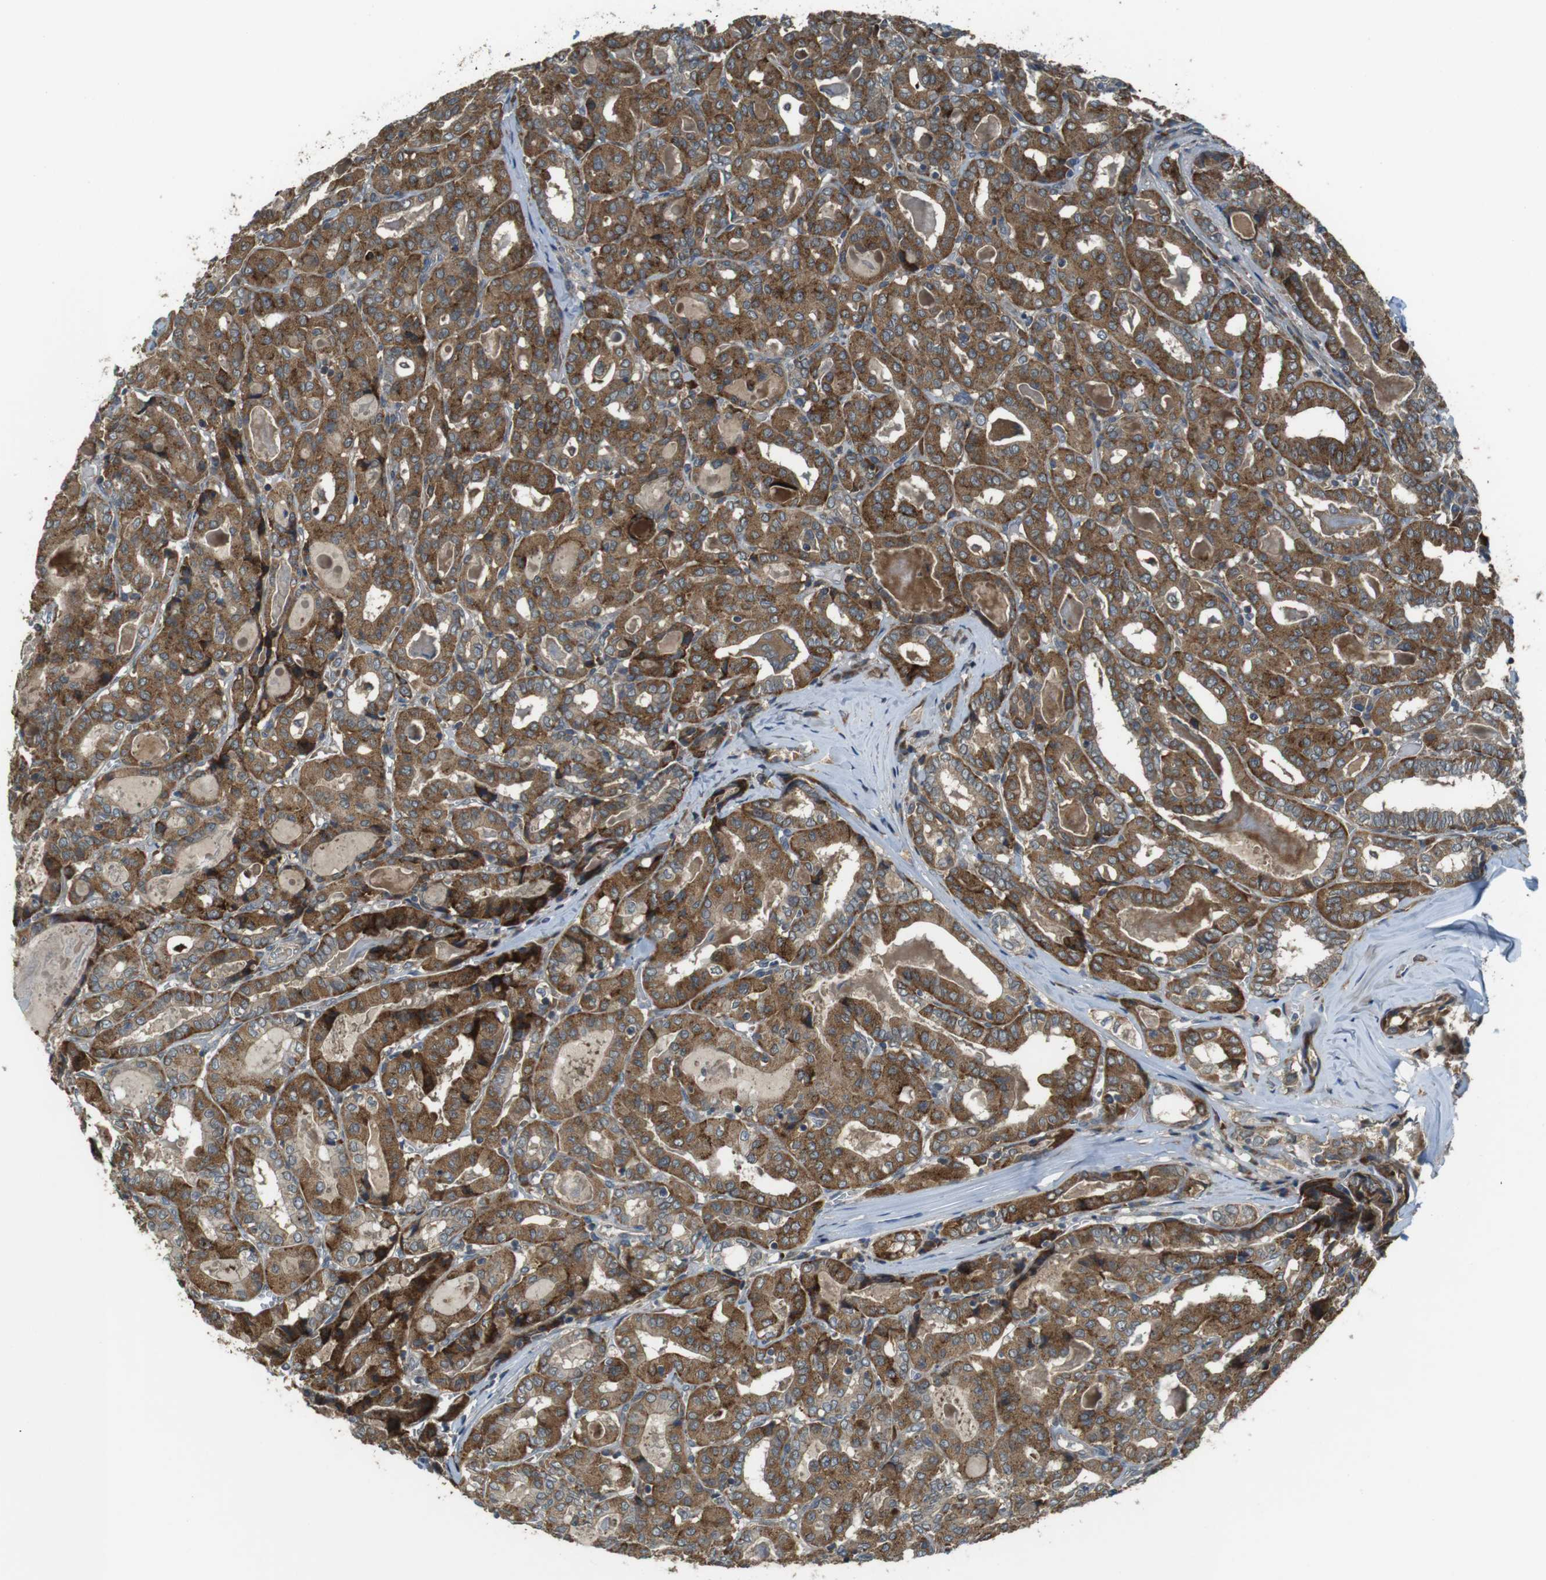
{"staining": {"intensity": "strong", "quantity": ">75%", "location": "cytoplasmic/membranous"}, "tissue": "thyroid cancer", "cell_type": "Tumor cells", "image_type": "cancer", "snomed": [{"axis": "morphology", "description": "Papillary adenocarcinoma, NOS"}, {"axis": "topography", "description": "Thyroid gland"}], "caption": "Thyroid cancer (papillary adenocarcinoma) stained with immunohistochemistry (IHC) reveals strong cytoplasmic/membranous staining in approximately >75% of tumor cells.", "gene": "IFFO2", "patient": {"sex": "female", "age": 42}}